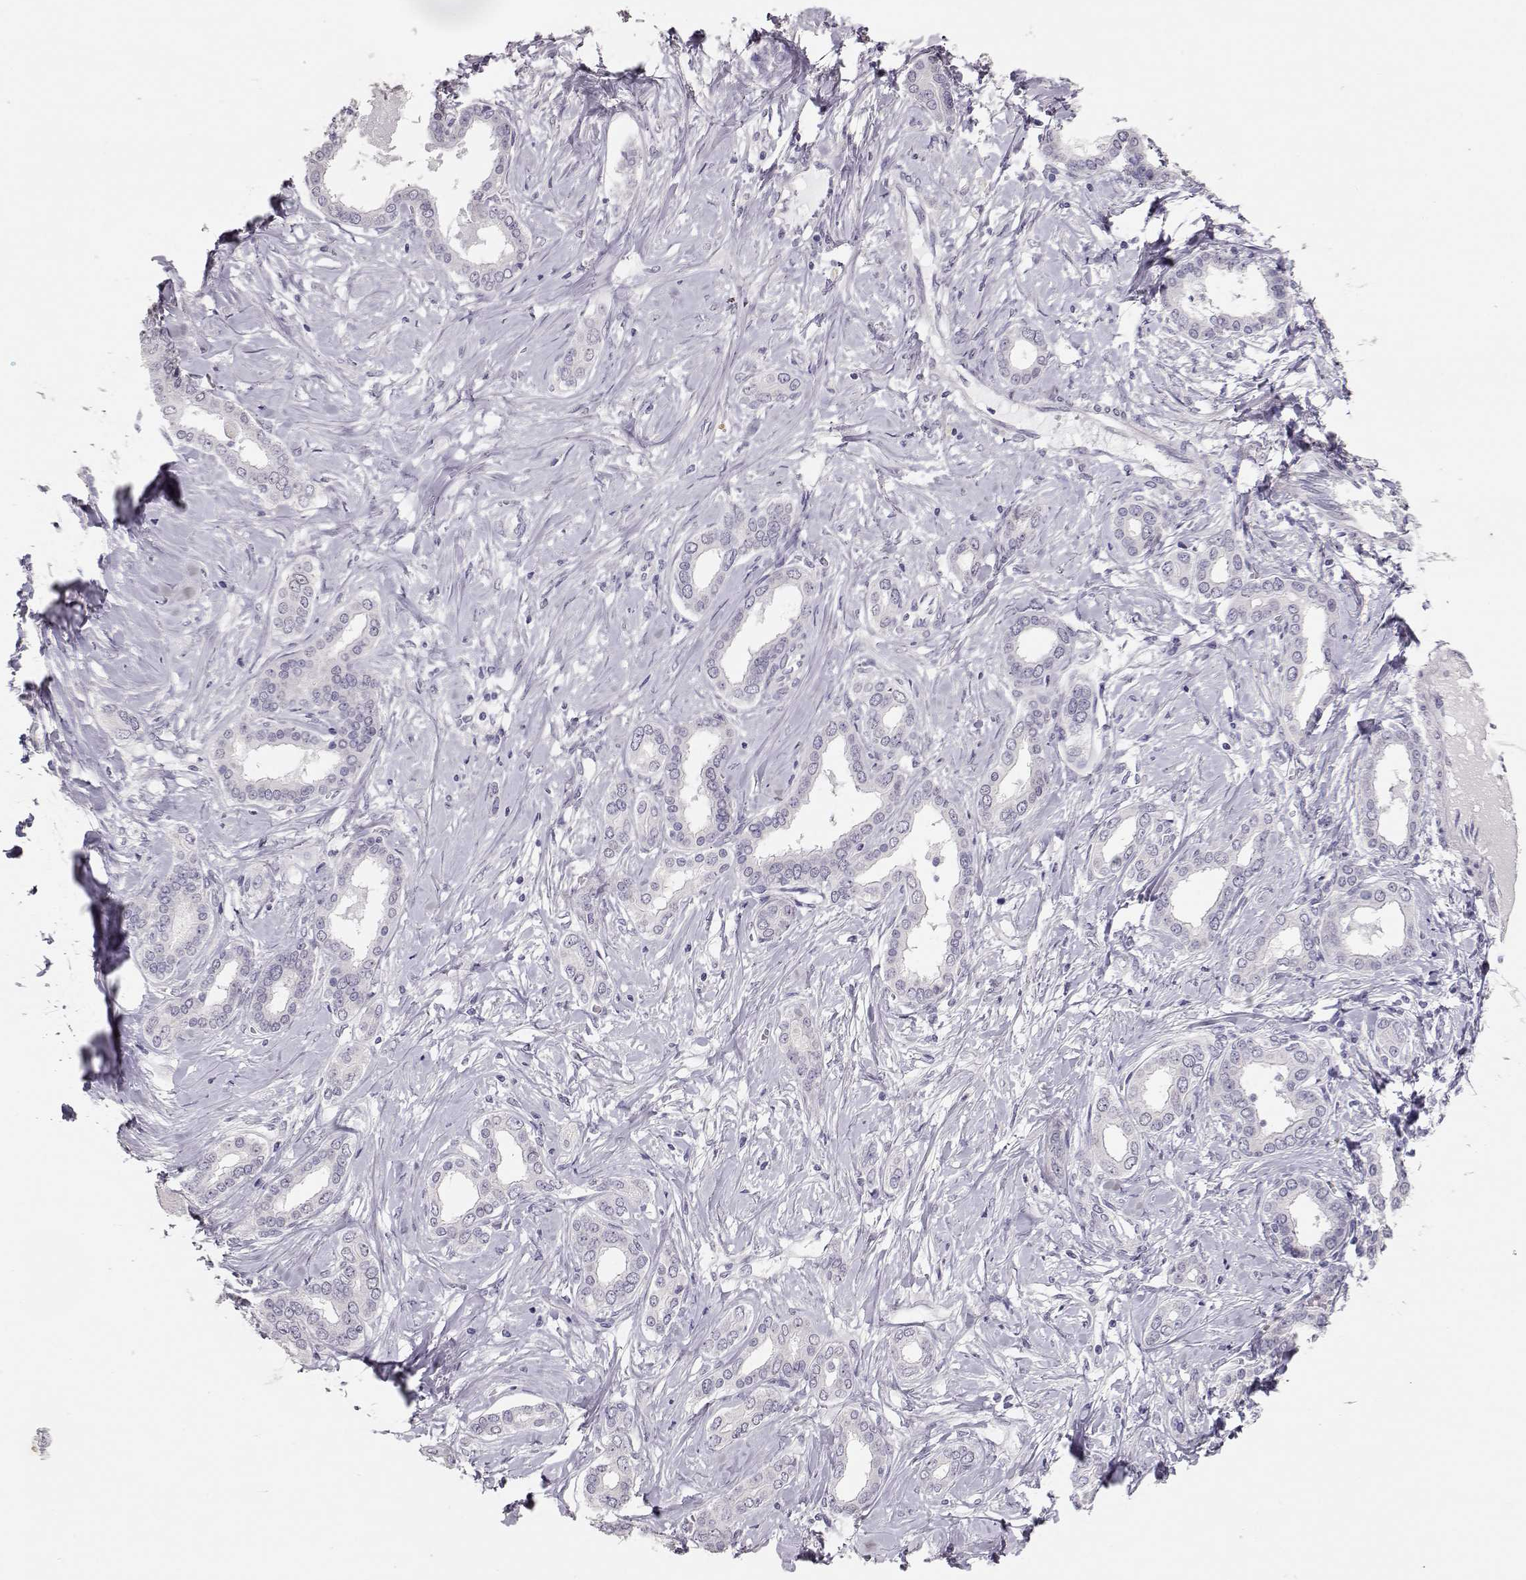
{"staining": {"intensity": "negative", "quantity": "none", "location": "none"}, "tissue": "liver cancer", "cell_type": "Tumor cells", "image_type": "cancer", "snomed": [{"axis": "morphology", "description": "Cholangiocarcinoma"}, {"axis": "topography", "description": "Liver"}], "caption": "The immunohistochemistry (IHC) histopathology image has no significant positivity in tumor cells of liver cancer tissue.", "gene": "MAGEC1", "patient": {"sex": "female", "age": 47}}